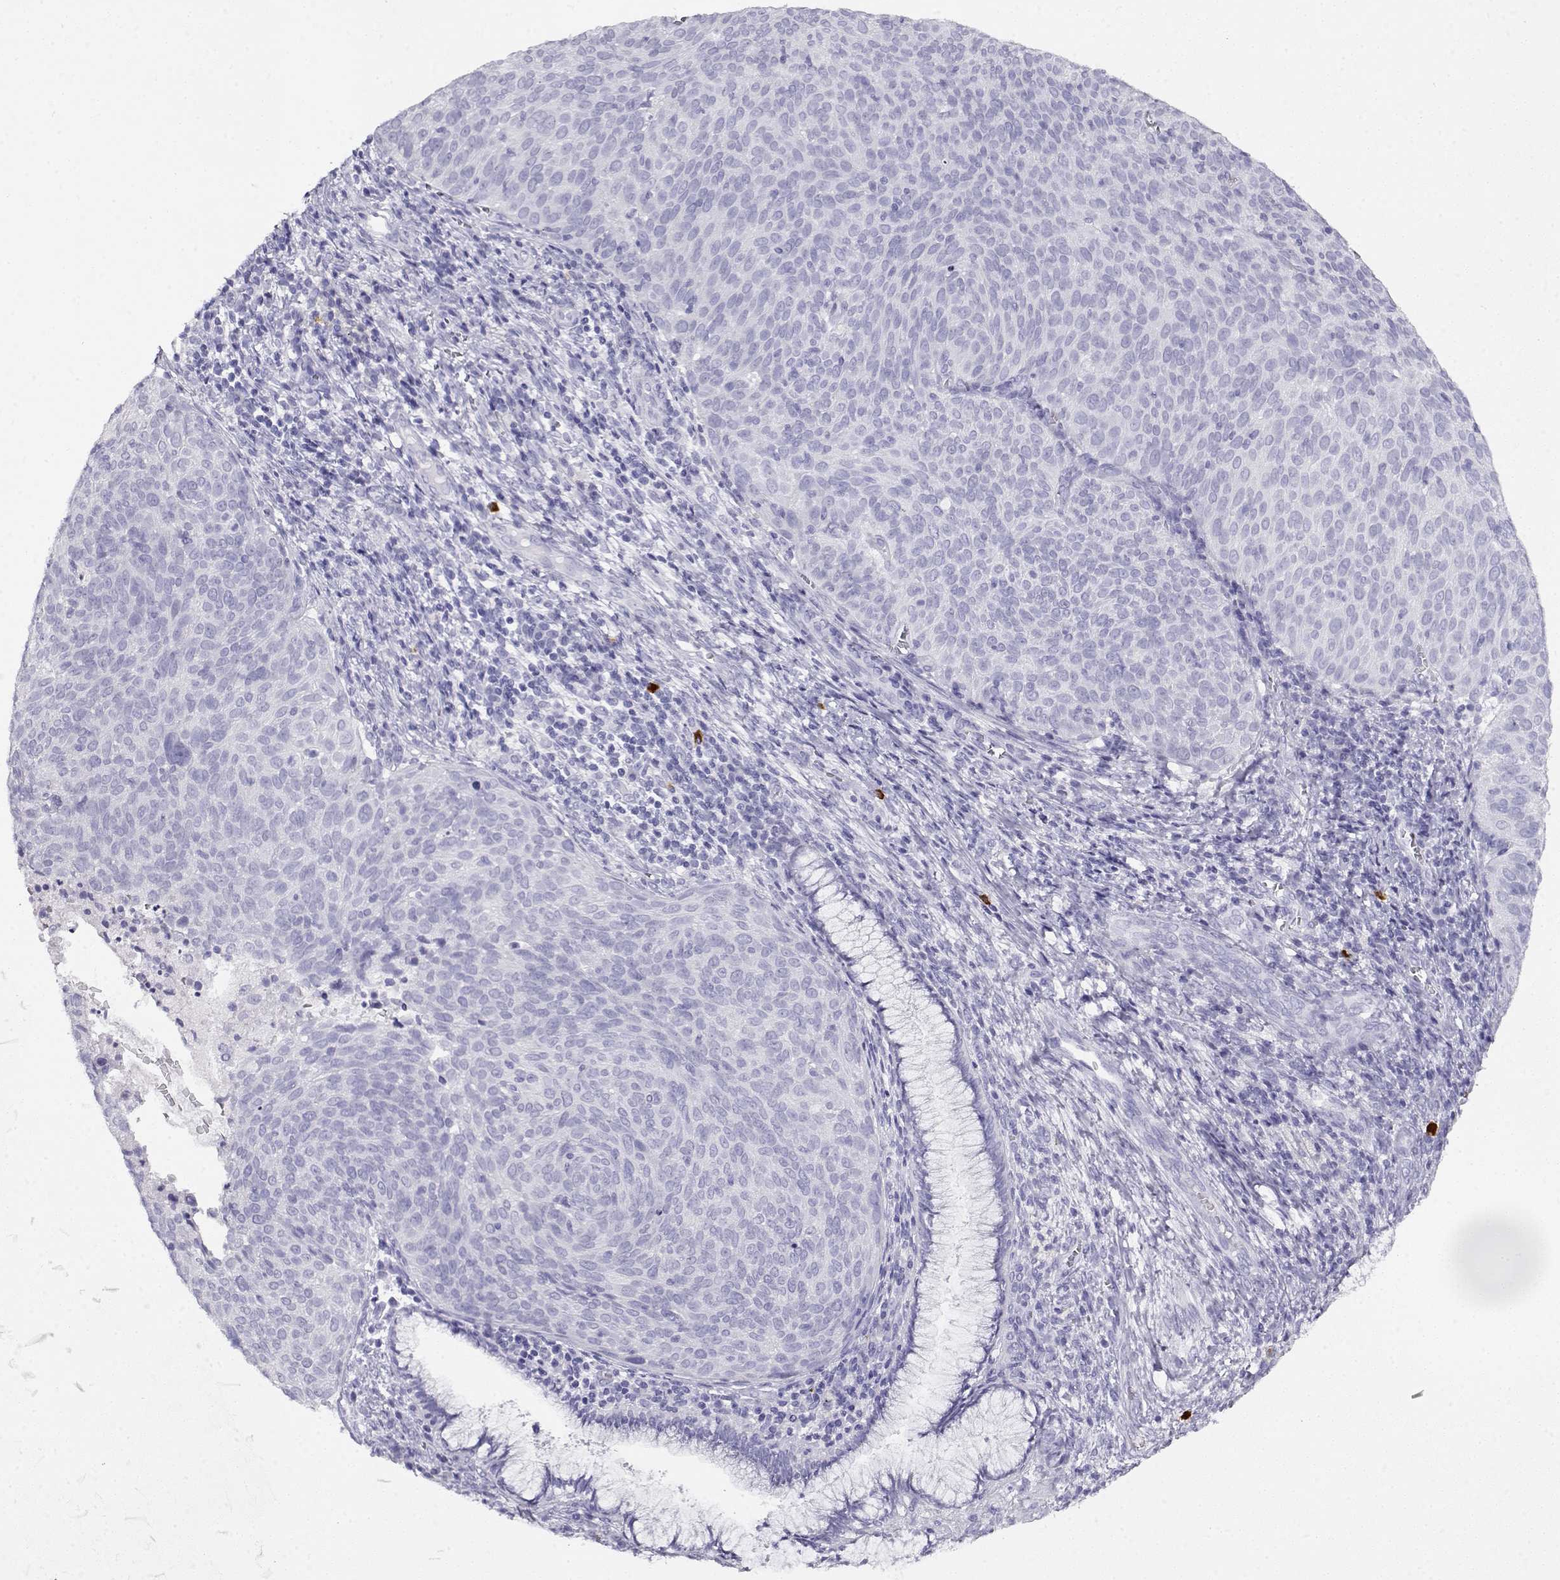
{"staining": {"intensity": "negative", "quantity": "none", "location": "none"}, "tissue": "cervical cancer", "cell_type": "Tumor cells", "image_type": "cancer", "snomed": [{"axis": "morphology", "description": "Squamous cell carcinoma, NOS"}, {"axis": "topography", "description": "Cervix"}], "caption": "This histopathology image is of cervical squamous cell carcinoma stained with immunohistochemistry to label a protein in brown with the nuclei are counter-stained blue. There is no positivity in tumor cells. (Stains: DAB immunohistochemistry with hematoxylin counter stain, Microscopy: brightfield microscopy at high magnification).", "gene": "CABS1", "patient": {"sex": "female", "age": 39}}